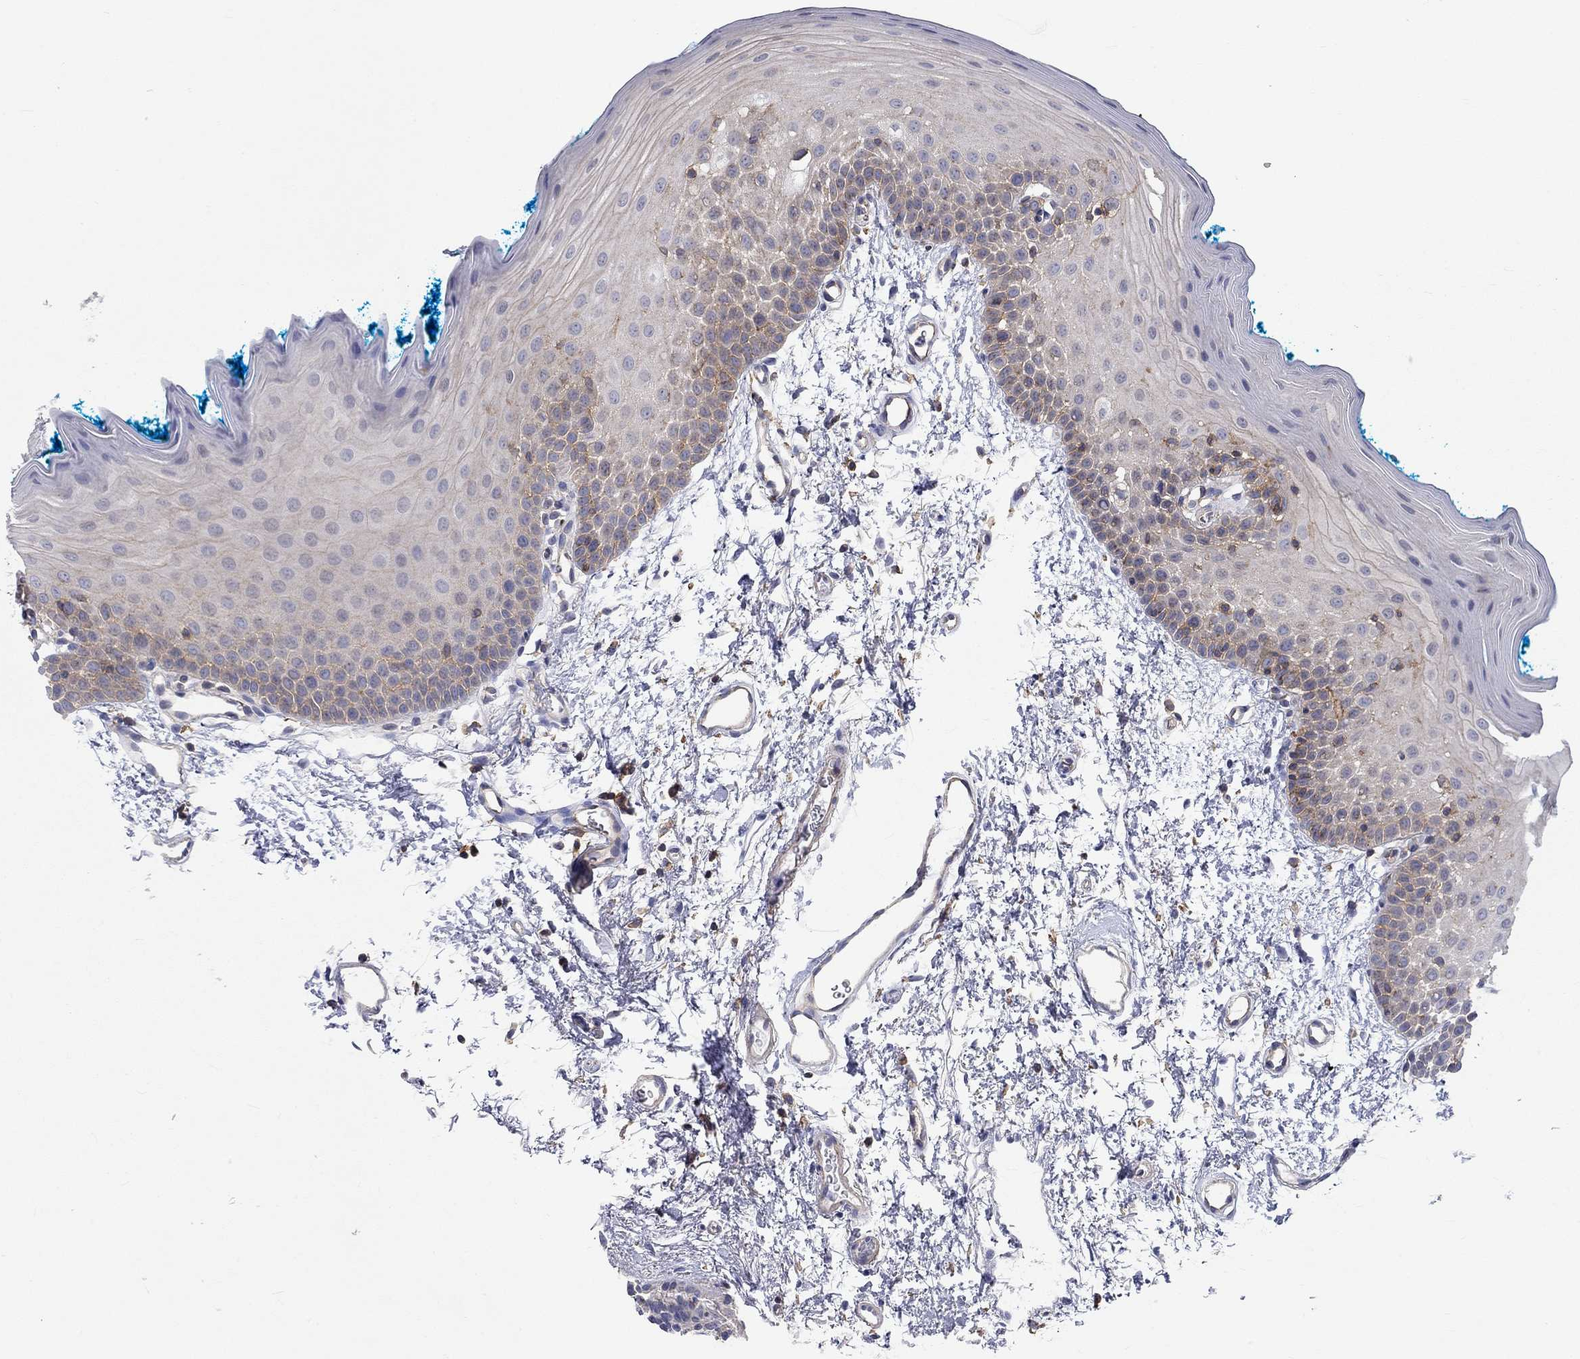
{"staining": {"intensity": "strong", "quantity": "<25%", "location": "cytoplasmic/membranous"}, "tissue": "oral mucosa", "cell_type": "Squamous epithelial cells", "image_type": "normal", "snomed": [{"axis": "morphology", "description": "Normal tissue, NOS"}, {"axis": "morphology", "description": "Squamous cell carcinoma, NOS"}, {"axis": "topography", "description": "Oral tissue"}, {"axis": "topography", "description": "Head-Neck"}], "caption": "Squamous epithelial cells show medium levels of strong cytoplasmic/membranous positivity in about <25% of cells in unremarkable human oral mucosa.", "gene": "PCDHGA10", "patient": {"sex": "female", "age": 75}}